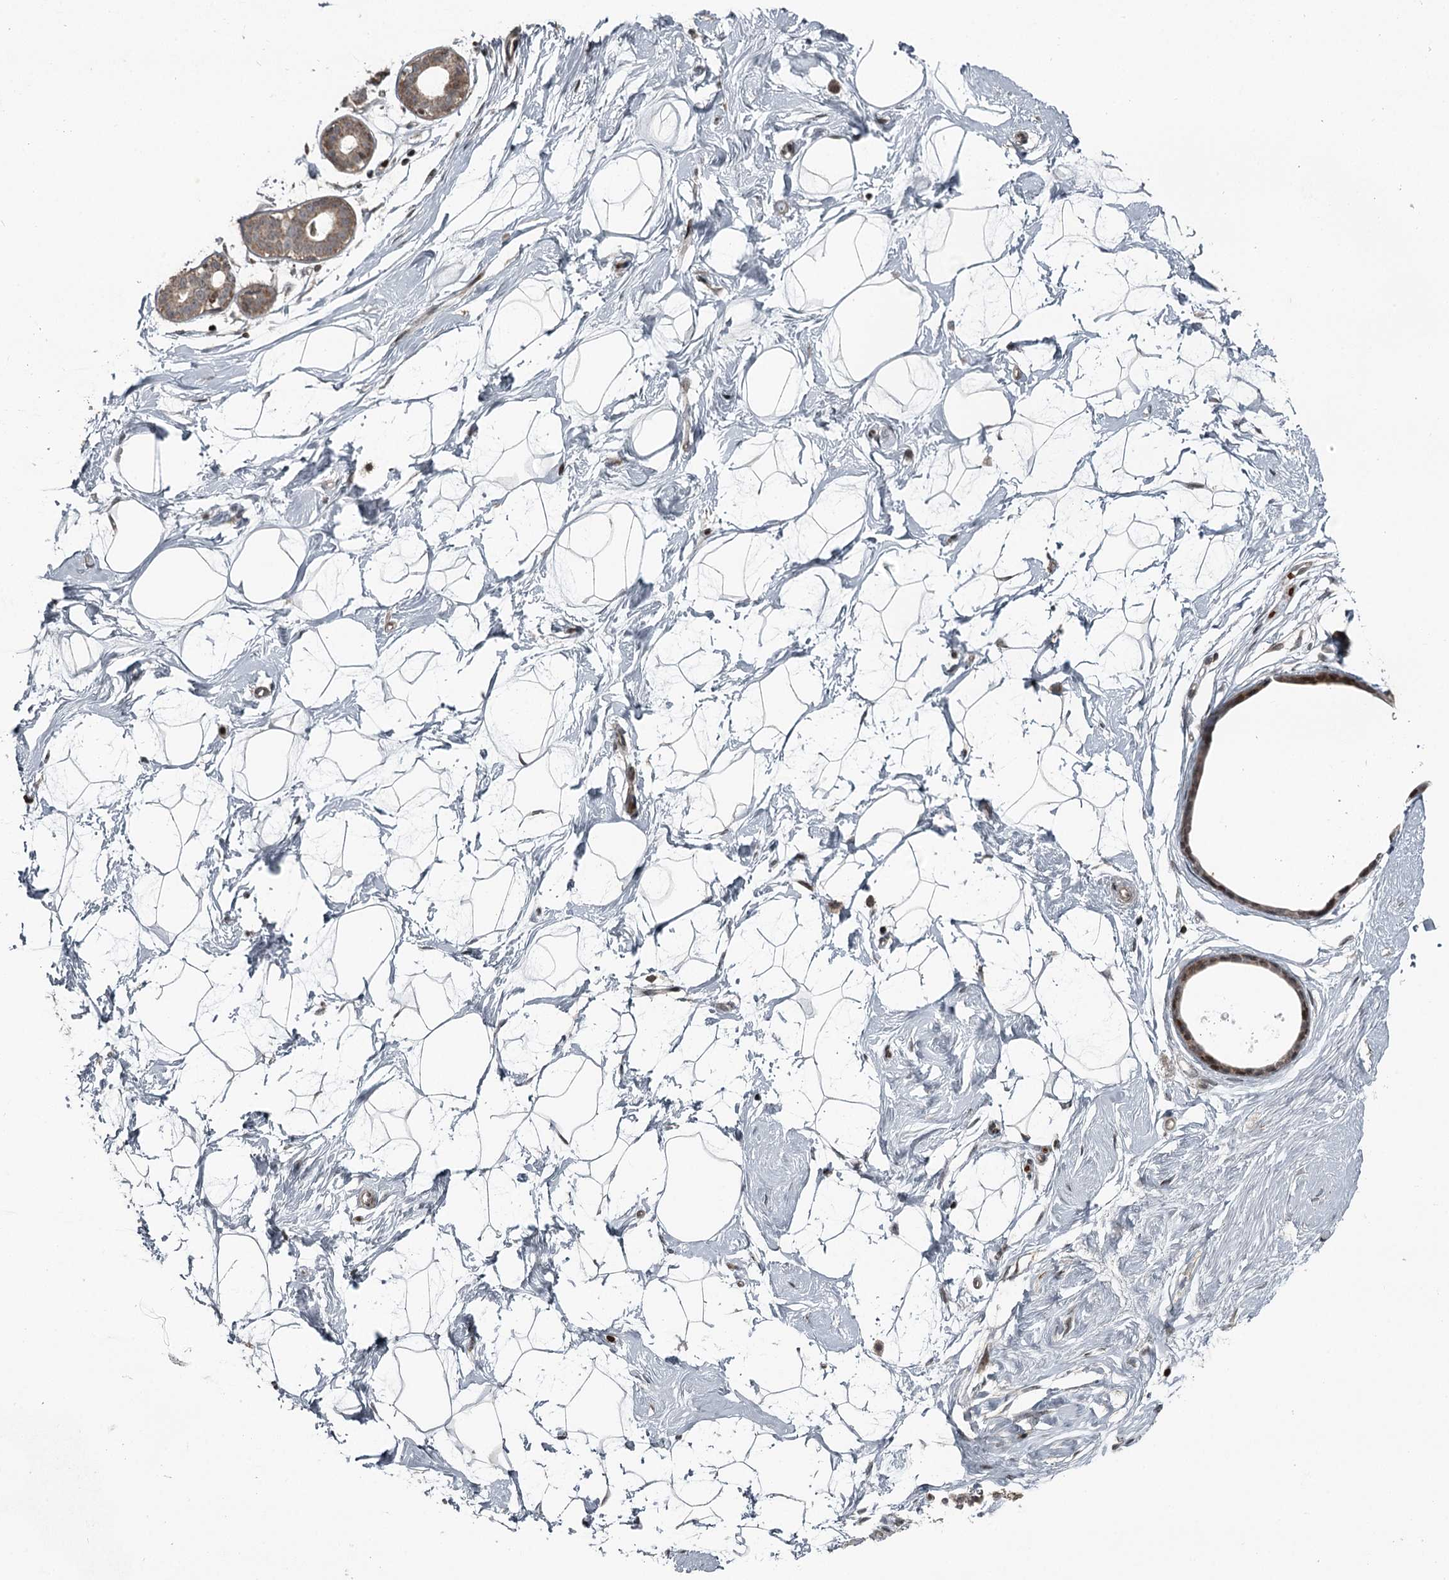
{"staining": {"intensity": "negative", "quantity": "none", "location": "none"}, "tissue": "breast", "cell_type": "Adipocytes", "image_type": "normal", "snomed": [{"axis": "morphology", "description": "Normal tissue, NOS"}, {"axis": "morphology", "description": "Adenoma, NOS"}, {"axis": "topography", "description": "Breast"}], "caption": "This is an immunohistochemistry histopathology image of benign human breast. There is no expression in adipocytes.", "gene": "RASSF8", "patient": {"sex": "female", "age": 23}}